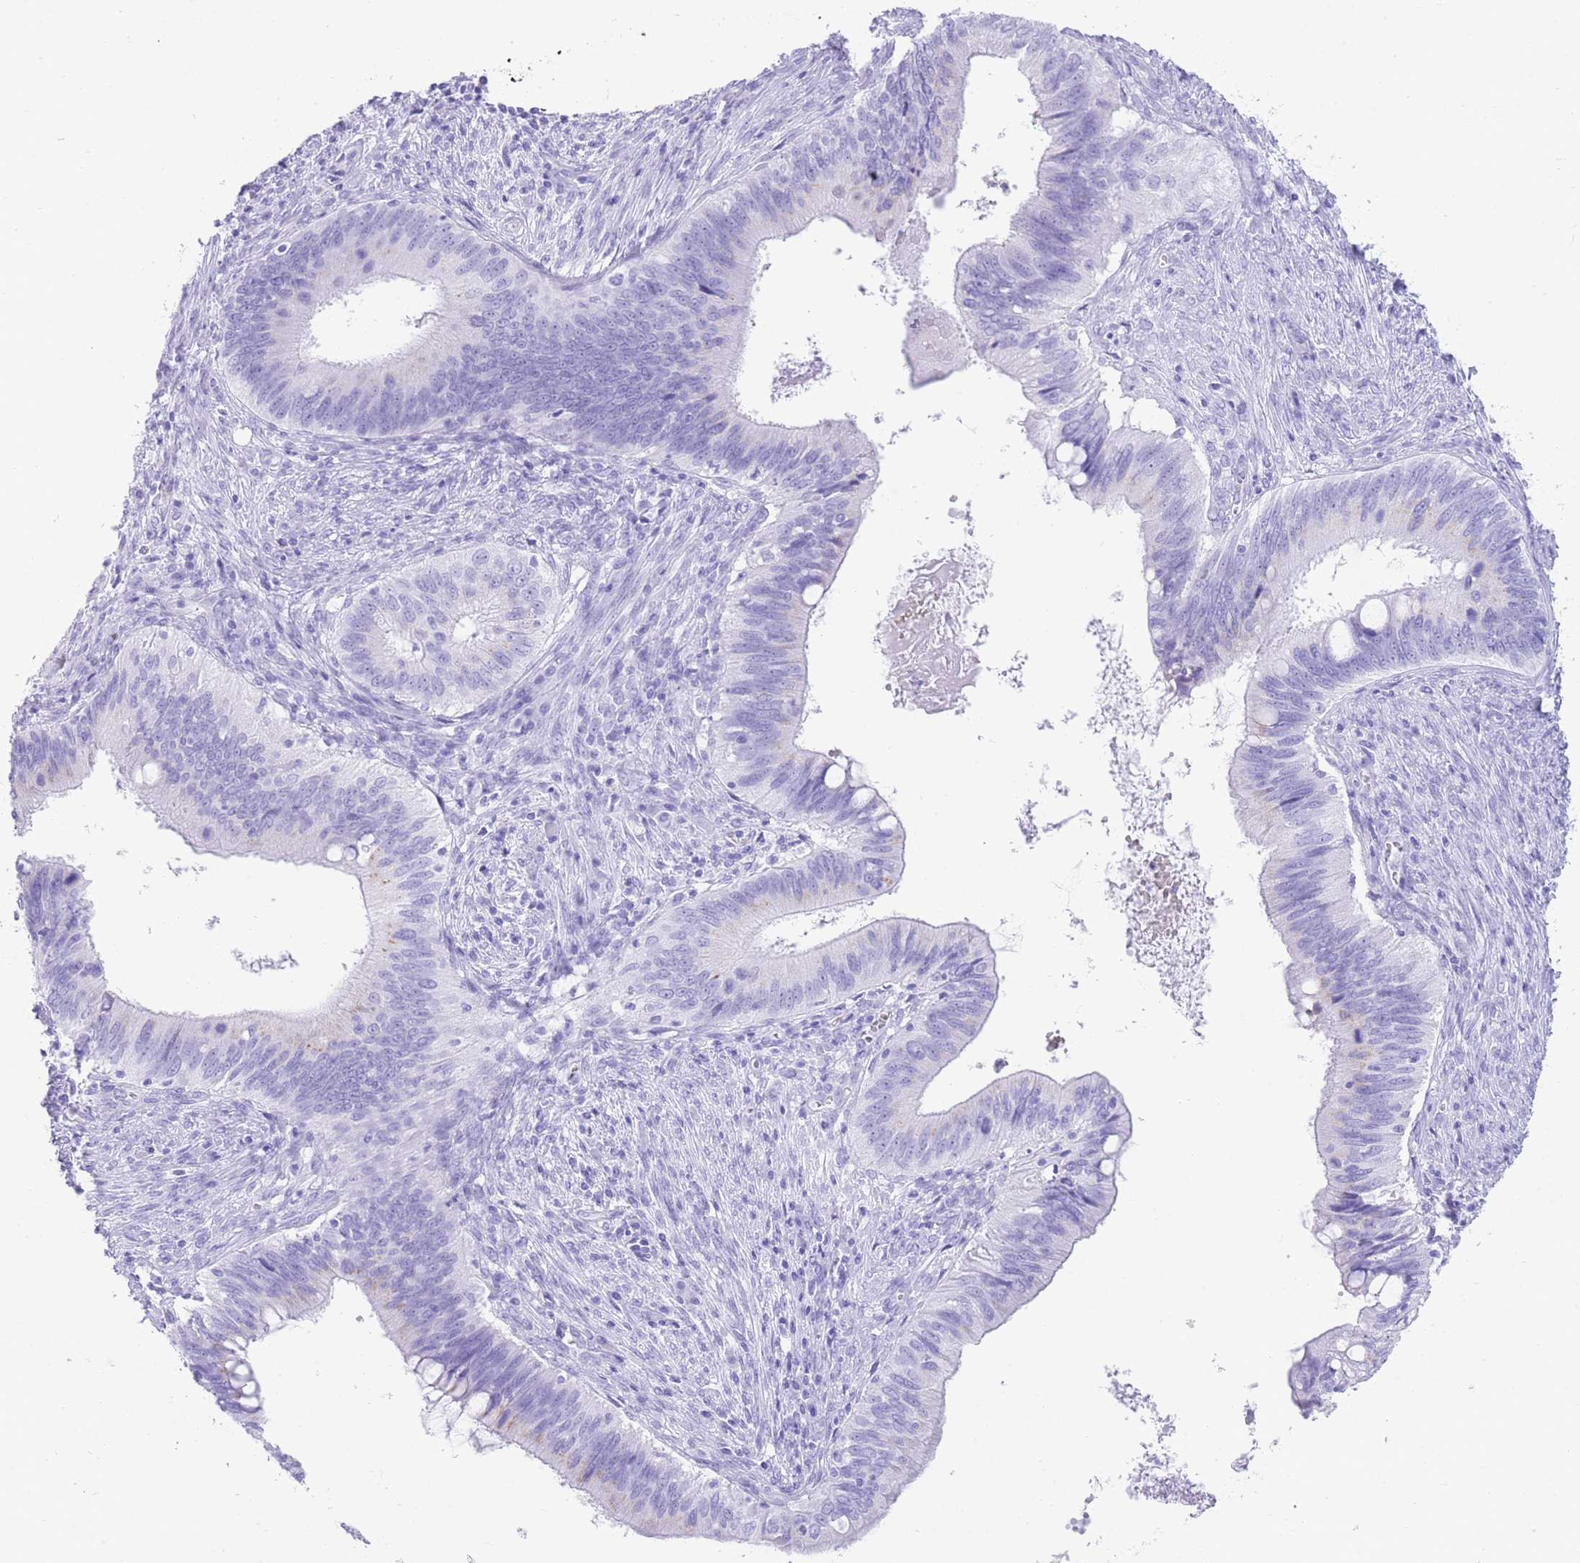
{"staining": {"intensity": "negative", "quantity": "none", "location": "none"}, "tissue": "cervical cancer", "cell_type": "Tumor cells", "image_type": "cancer", "snomed": [{"axis": "morphology", "description": "Adenocarcinoma, NOS"}, {"axis": "topography", "description": "Cervix"}], "caption": "The IHC photomicrograph has no significant staining in tumor cells of cervical adenocarcinoma tissue.", "gene": "ELOA2", "patient": {"sex": "female", "age": 42}}